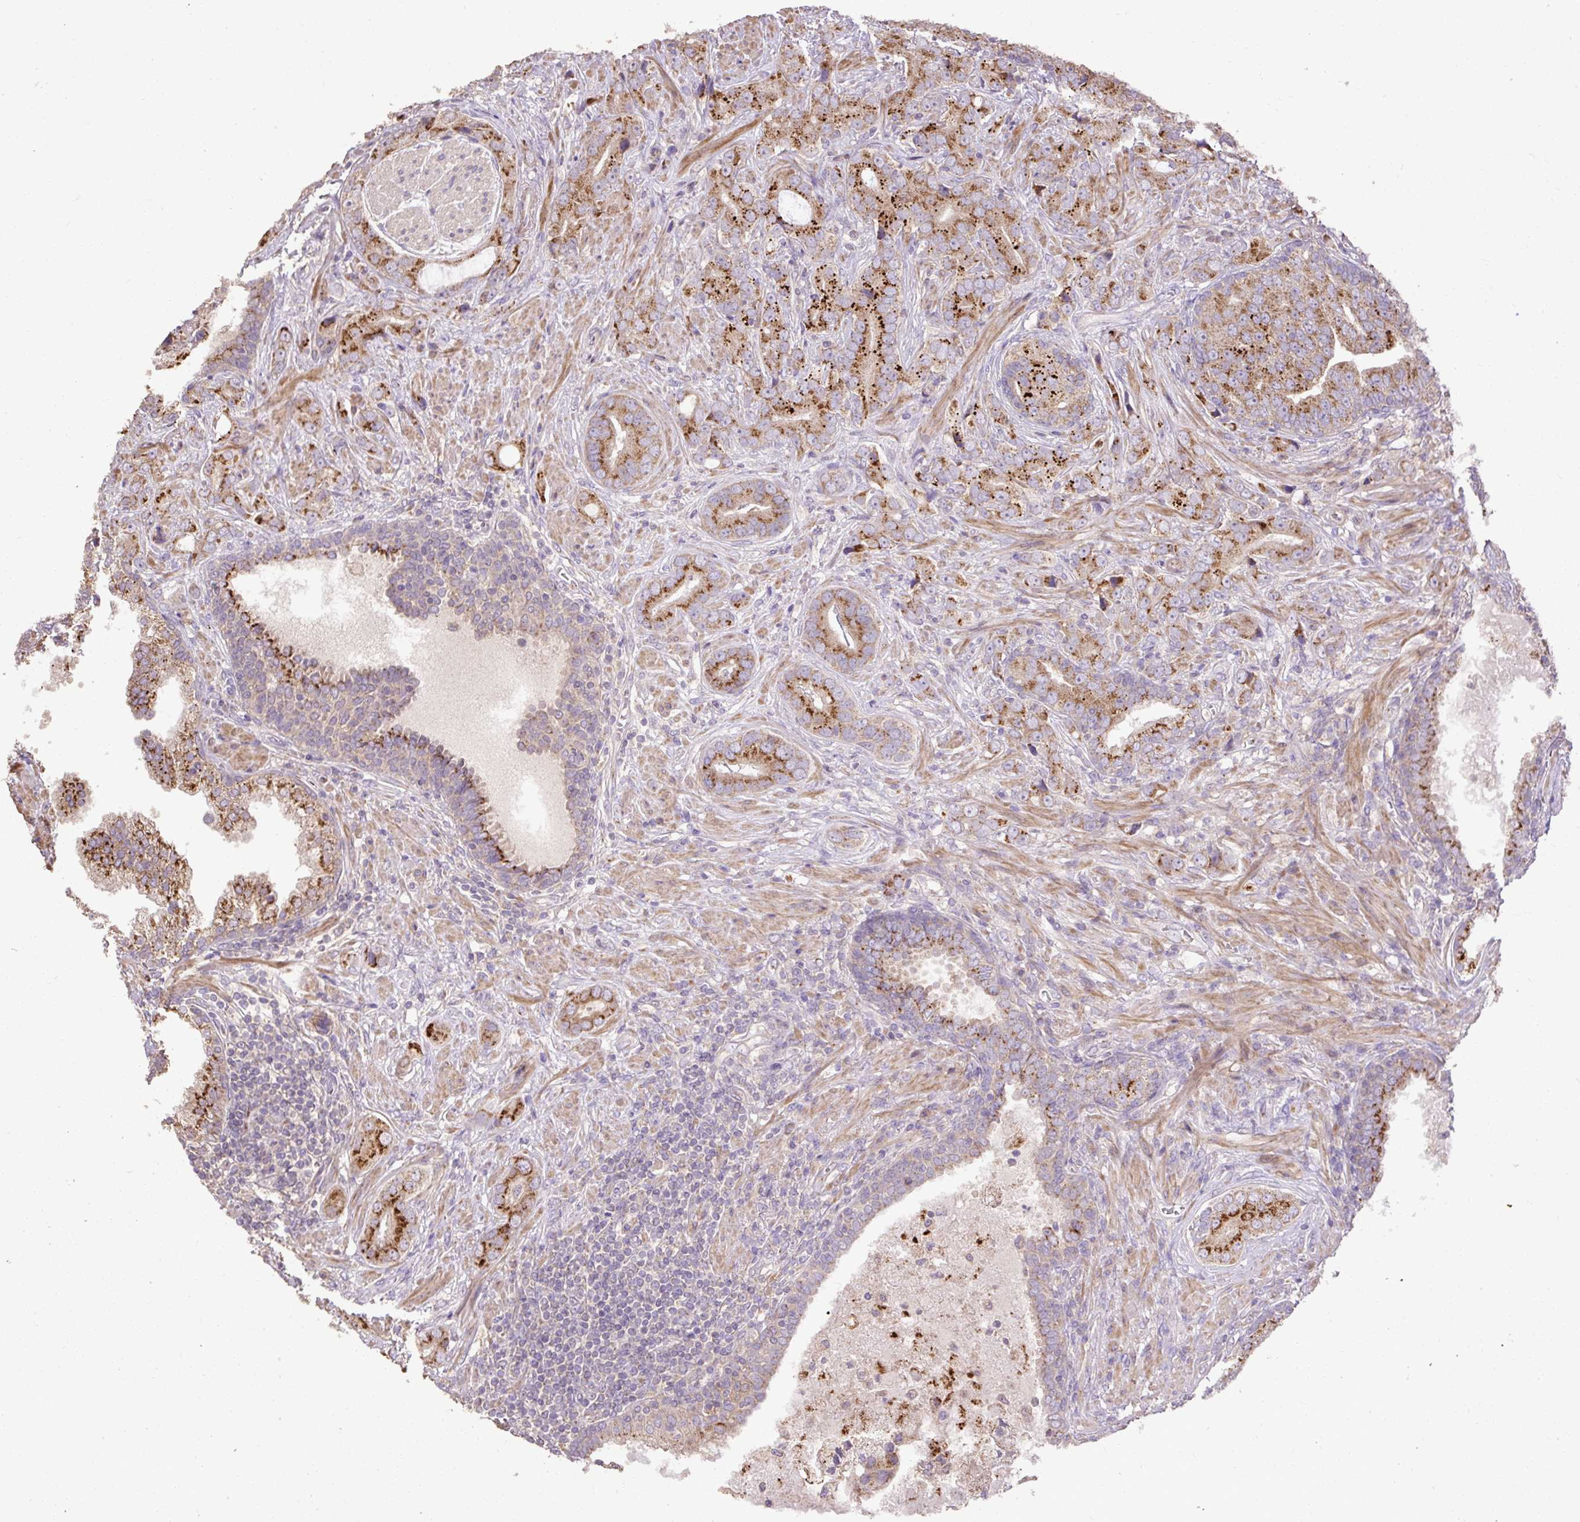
{"staining": {"intensity": "strong", "quantity": ">75%", "location": "cytoplasmic/membranous"}, "tissue": "prostate cancer", "cell_type": "Tumor cells", "image_type": "cancer", "snomed": [{"axis": "morphology", "description": "Adenocarcinoma, High grade"}, {"axis": "topography", "description": "Prostate"}], "caption": "A brown stain highlights strong cytoplasmic/membranous staining of a protein in human prostate adenocarcinoma (high-grade) tumor cells.", "gene": "ABR", "patient": {"sex": "male", "age": 55}}